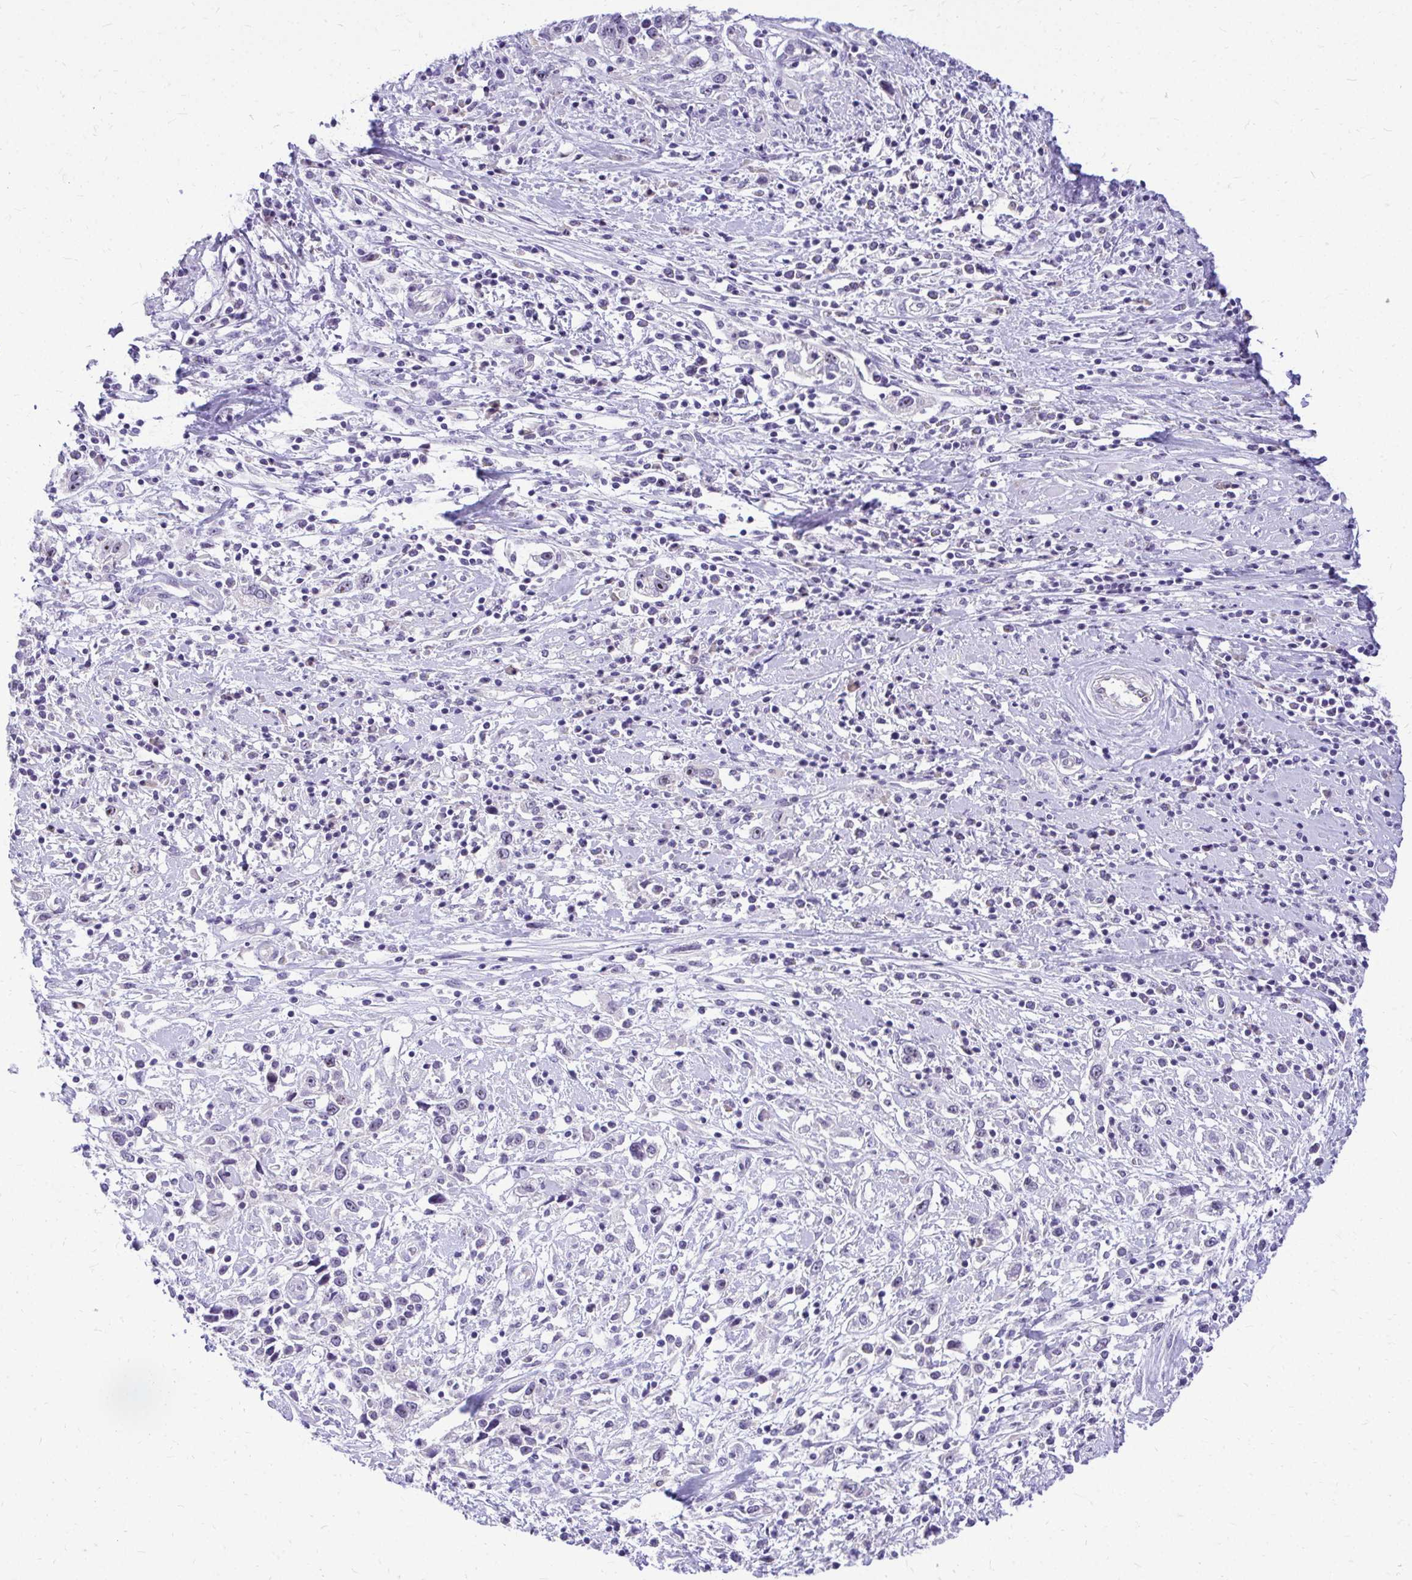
{"staining": {"intensity": "negative", "quantity": "none", "location": "none"}, "tissue": "cervical cancer", "cell_type": "Tumor cells", "image_type": "cancer", "snomed": [{"axis": "morphology", "description": "Adenocarcinoma, NOS"}, {"axis": "topography", "description": "Cervix"}], "caption": "Cervical cancer was stained to show a protein in brown. There is no significant positivity in tumor cells.", "gene": "NIFK", "patient": {"sex": "female", "age": 40}}